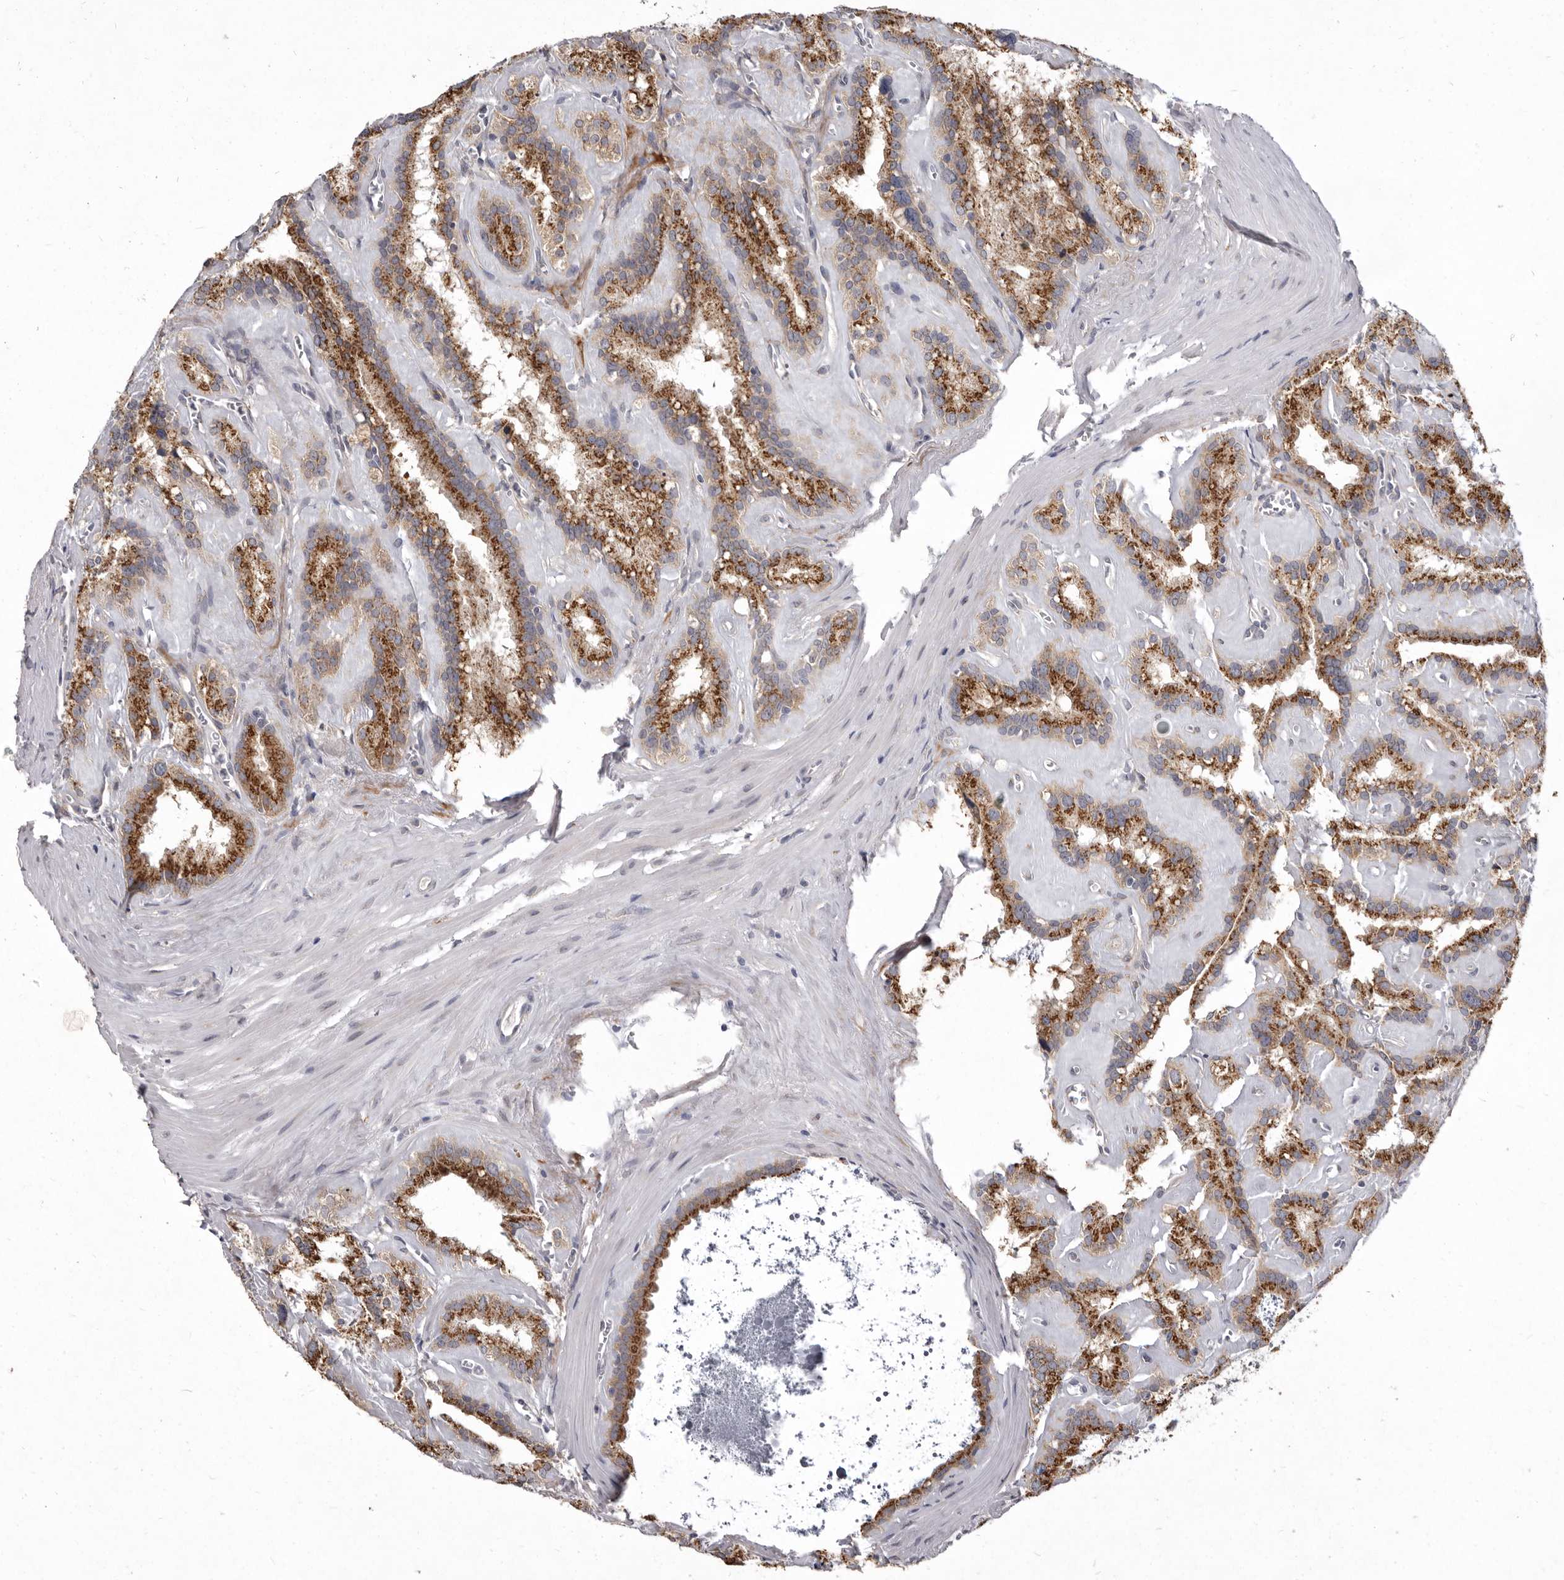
{"staining": {"intensity": "moderate", "quantity": ">75%", "location": "cytoplasmic/membranous"}, "tissue": "seminal vesicle", "cell_type": "Glandular cells", "image_type": "normal", "snomed": [{"axis": "morphology", "description": "Normal tissue, NOS"}, {"axis": "topography", "description": "Prostate"}, {"axis": "topography", "description": "Seminal veicle"}], "caption": "Seminal vesicle stained for a protein shows moderate cytoplasmic/membranous positivity in glandular cells. The protein of interest is stained brown, and the nuclei are stained in blue (DAB (3,3'-diaminobenzidine) IHC with brightfield microscopy, high magnification).", "gene": "P2RX6", "patient": {"sex": "male", "age": 59}}